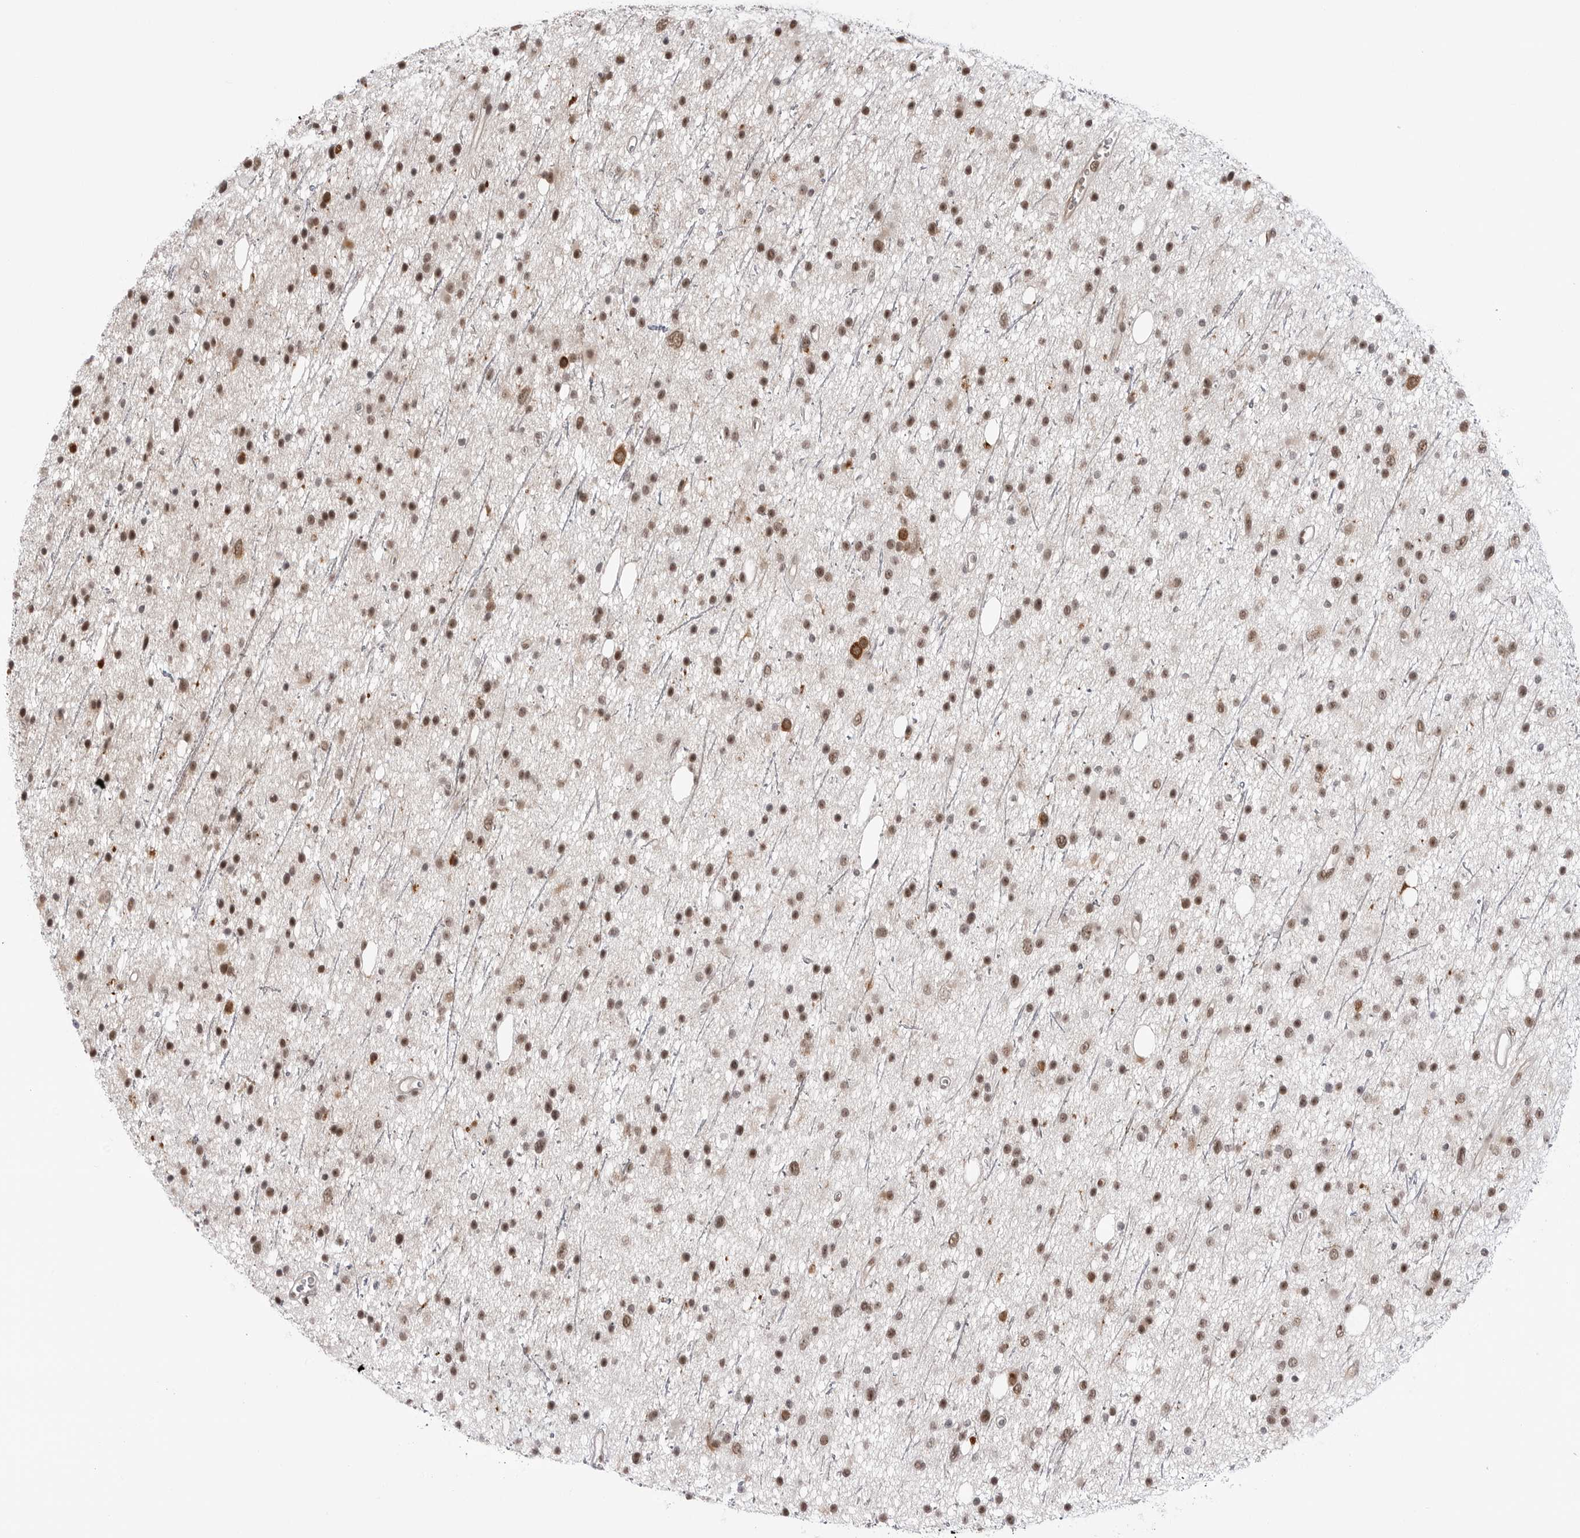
{"staining": {"intensity": "moderate", "quantity": ">75%", "location": "nuclear"}, "tissue": "glioma", "cell_type": "Tumor cells", "image_type": "cancer", "snomed": [{"axis": "morphology", "description": "Glioma, malignant, Low grade"}, {"axis": "topography", "description": "Cerebral cortex"}], "caption": "Glioma was stained to show a protein in brown. There is medium levels of moderate nuclear positivity in approximately >75% of tumor cells.", "gene": "TRIM66", "patient": {"sex": "female", "age": 39}}